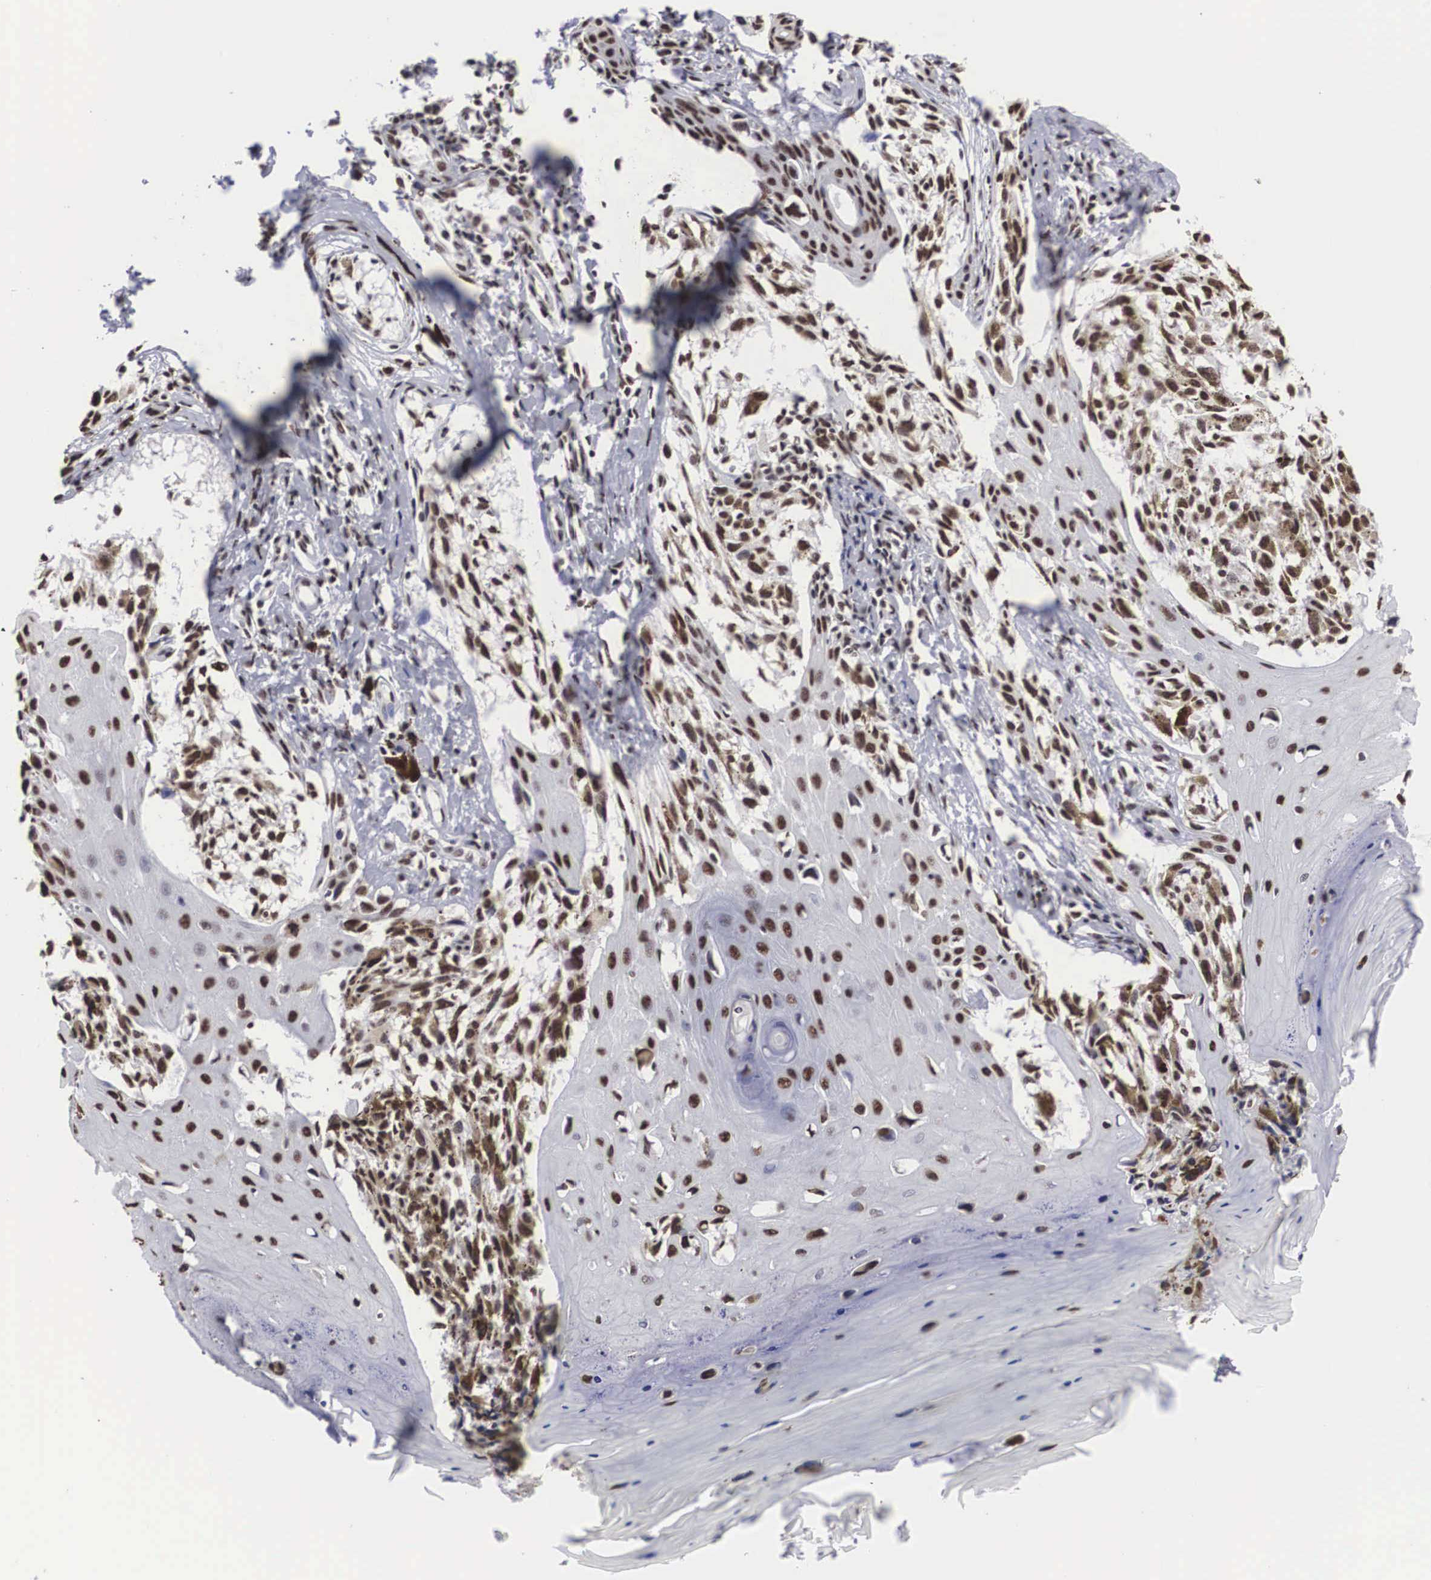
{"staining": {"intensity": "moderate", "quantity": ">75%", "location": "nuclear"}, "tissue": "melanoma", "cell_type": "Tumor cells", "image_type": "cancer", "snomed": [{"axis": "morphology", "description": "Malignant melanoma, NOS"}, {"axis": "topography", "description": "Skin"}], "caption": "Brown immunohistochemical staining in melanoma exhibits moderate nuclear expression in about >75% of tumor cells.", "gene": "ACIN1", "patient": {"sex": "female", "age": 82}}